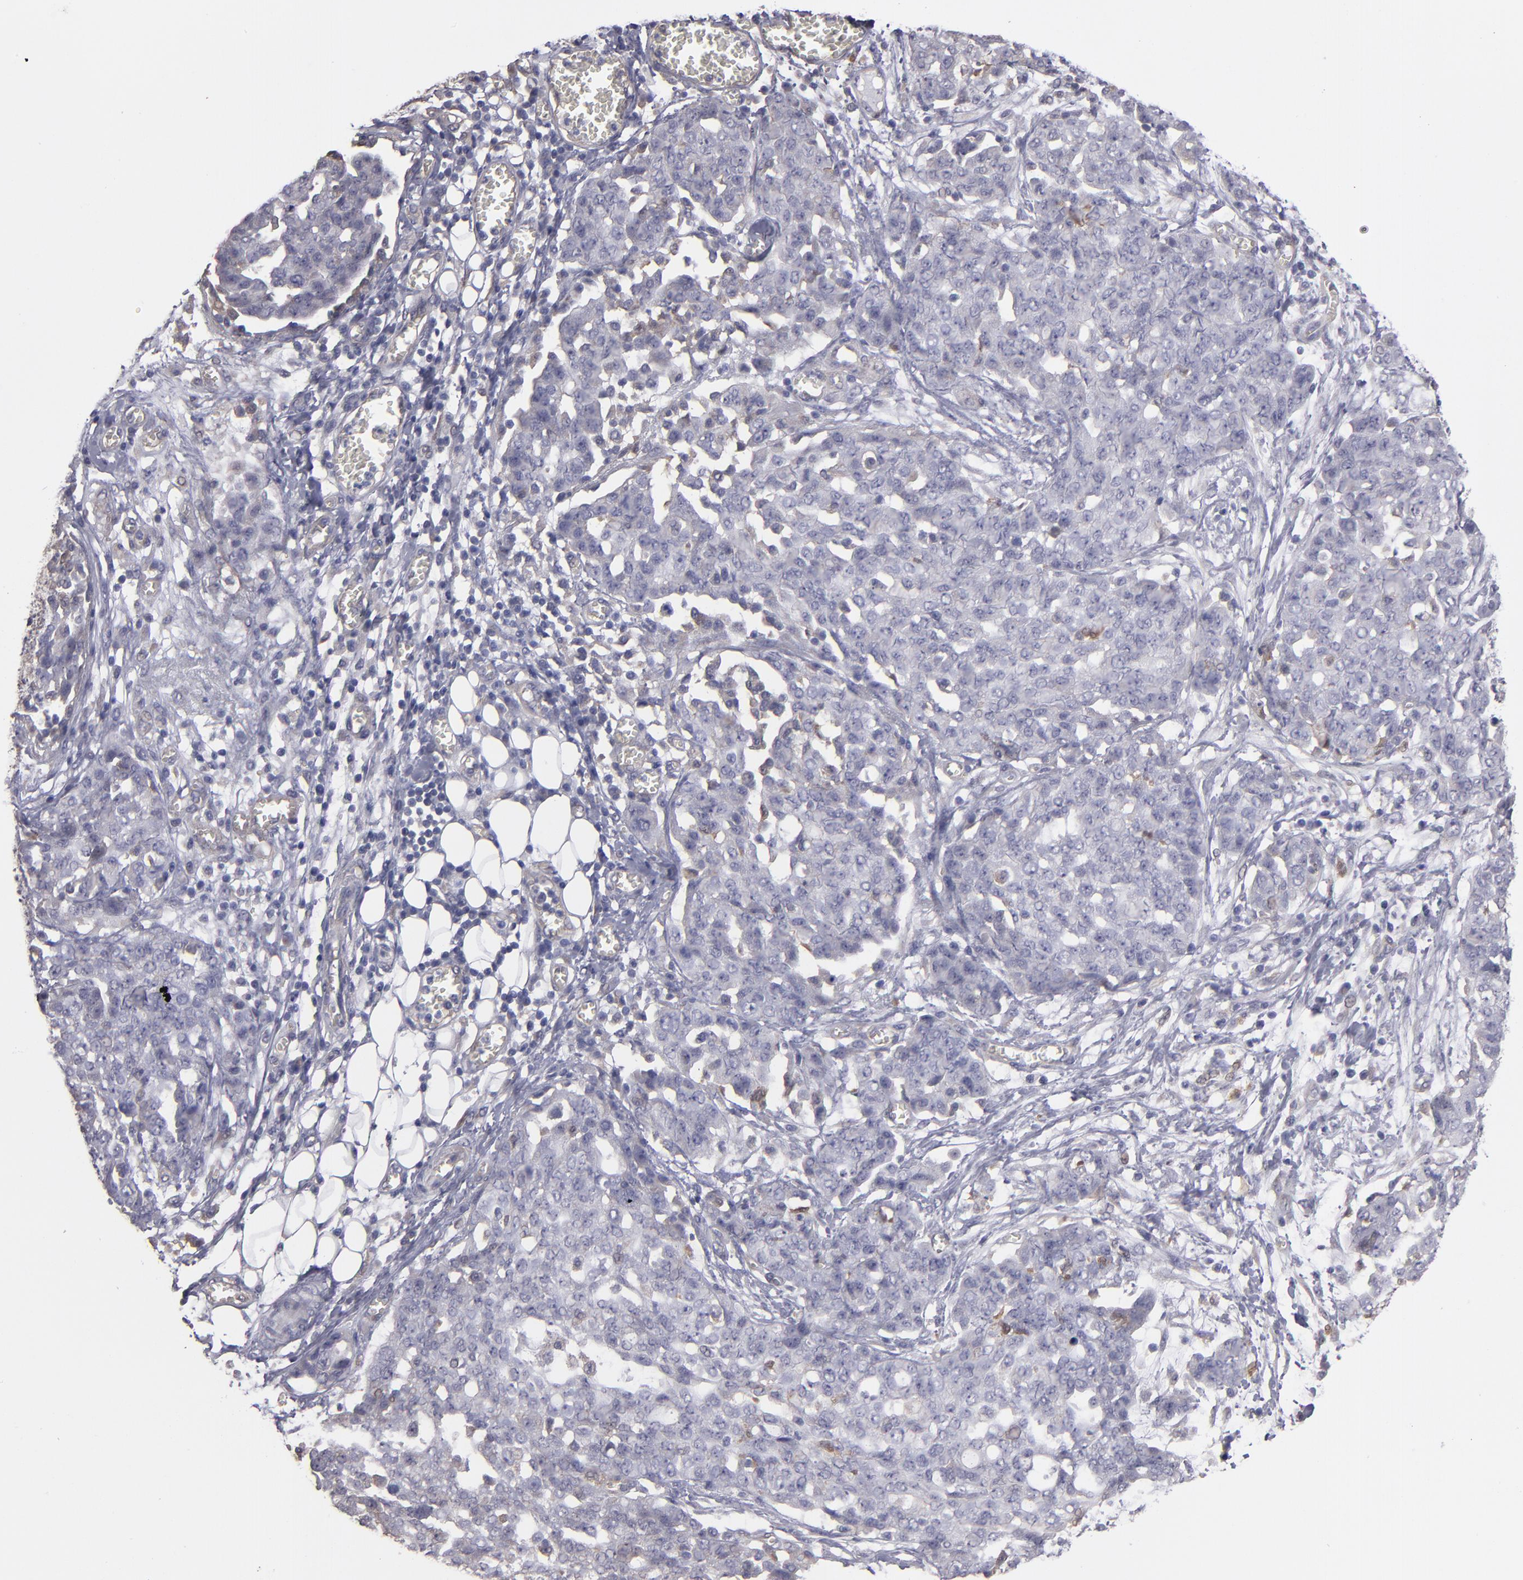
{"staining": {"intensity": "weak", "quantity": "25%-75%", "location": "cytoplasmic/membranous"}, "tissue": "ovarian cancer", "cell_type": "Tumor cells", "image_type": "cancer", "snomed": [{"axis": "morphology", "description": "Cystadenocarcinoma, serous, NOS"}, {"axis": "topography", "description": "Soft tissue"}, {"axis": "topography", "description": "Ovary"}], "caption": "The micrograph exhibits immunohistochemical staining of serous cystadenocarcinoma (ovarian). There is weak cytoplasmic/membranous expression is seen in about 25%-75% of tumor cells.", "gene": "NDRG2", "patient": {"sex": "female", "age": 57}}